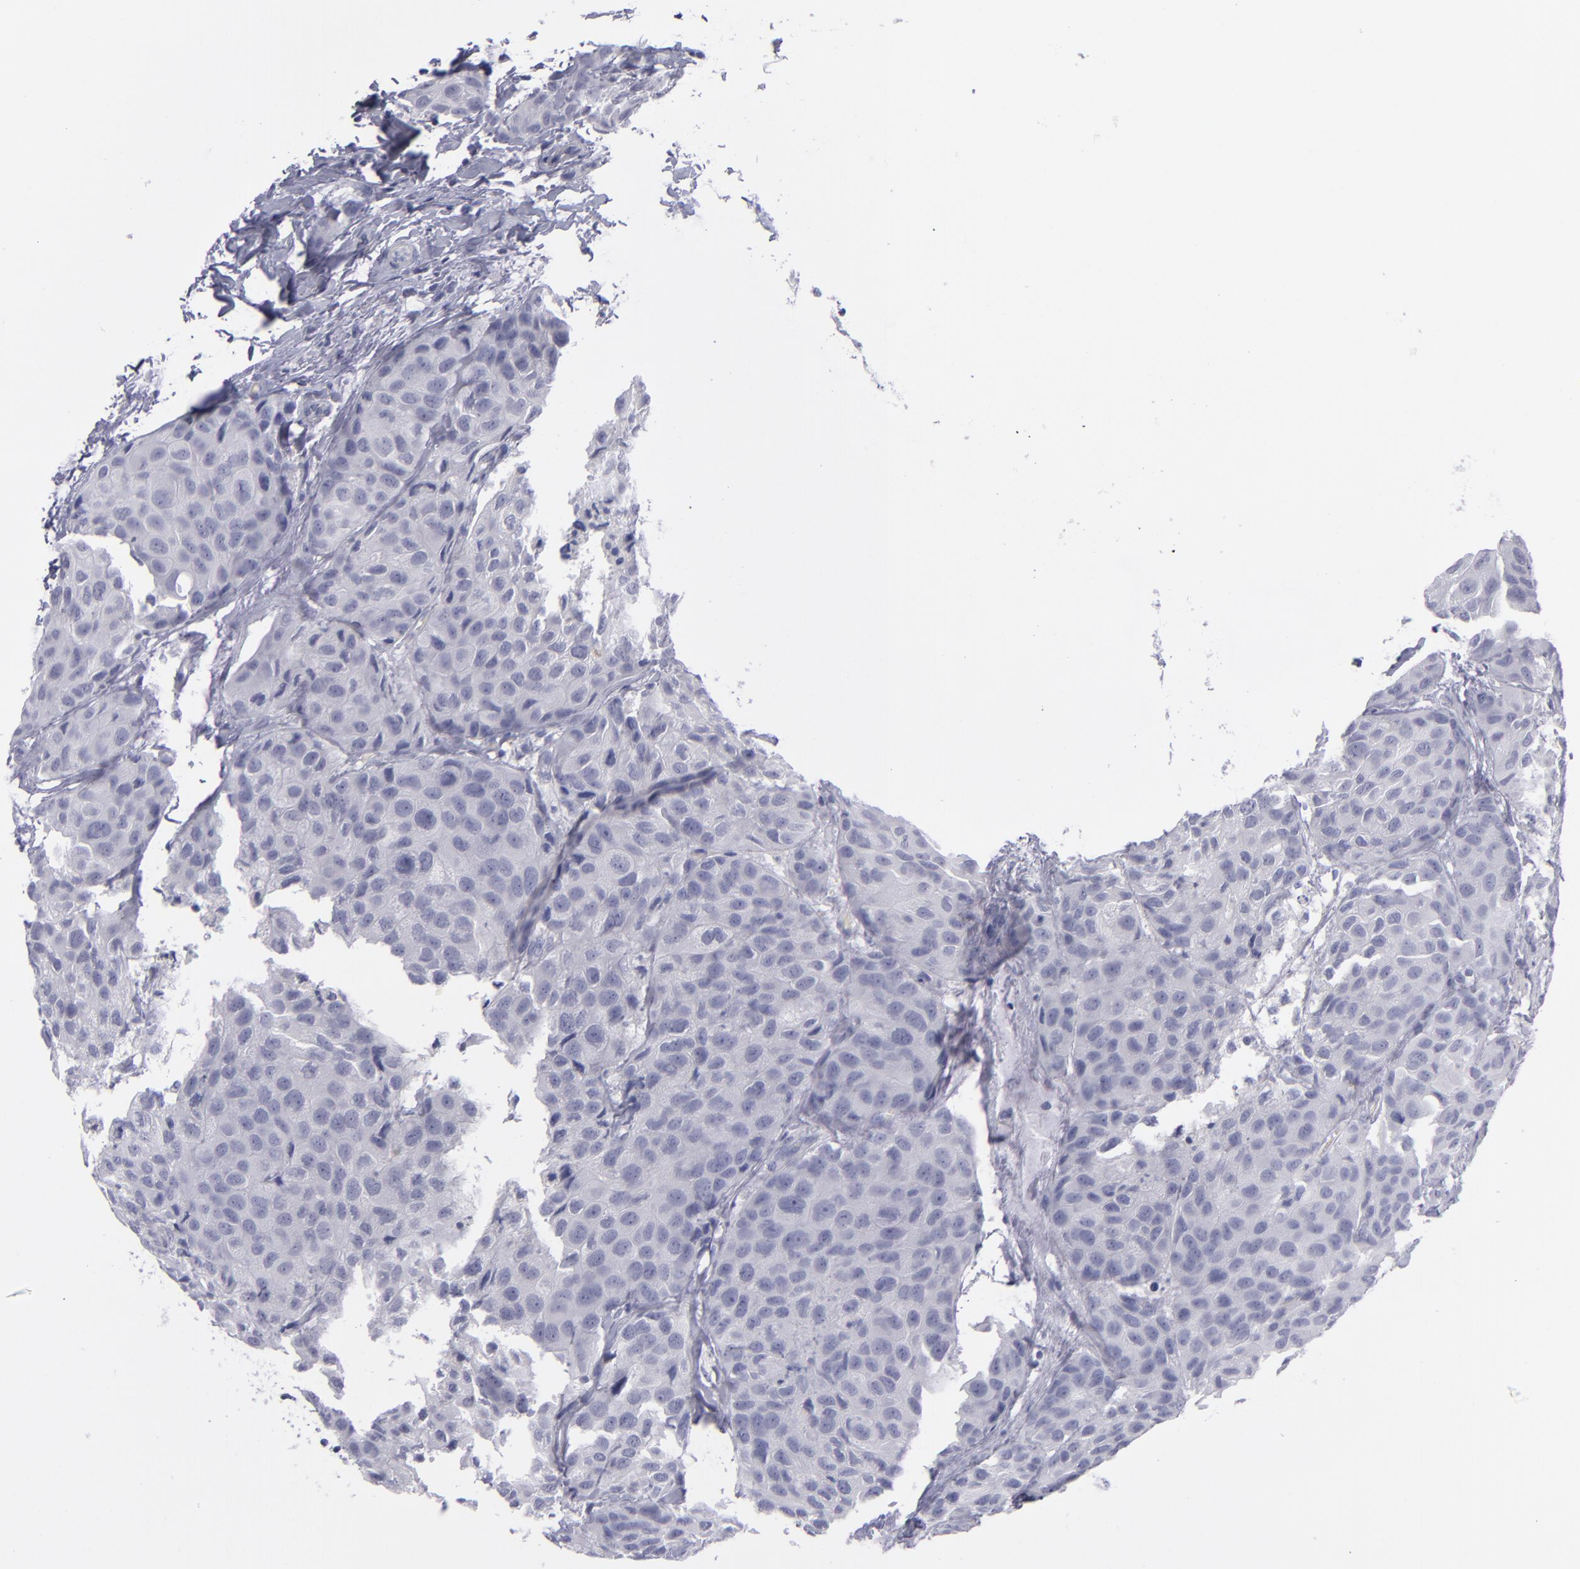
{"staining": {"intensity": "negative", "quantity": "none", "location": "none"}, "tissue": "breast cancer", "cell_type": "Tumor cells", "image_type": "cancer", "snomed": [{"axis": "morphology", "description": "Duct carcinoma"}, {"axis": "topography", "description": "Breast"}], "caption": "Breast intraductal carcinoma was stained to show a protein in brown. There is no significant staining in tumor cells. Brightfield microscopy of IHC stained with DAB (3,3'-diaminobenzidine) (brown) and hematoxylin (blue), captured at high magnification.", "gene": "ITGB4", "patient": {"sex": "female", "age": 68}}